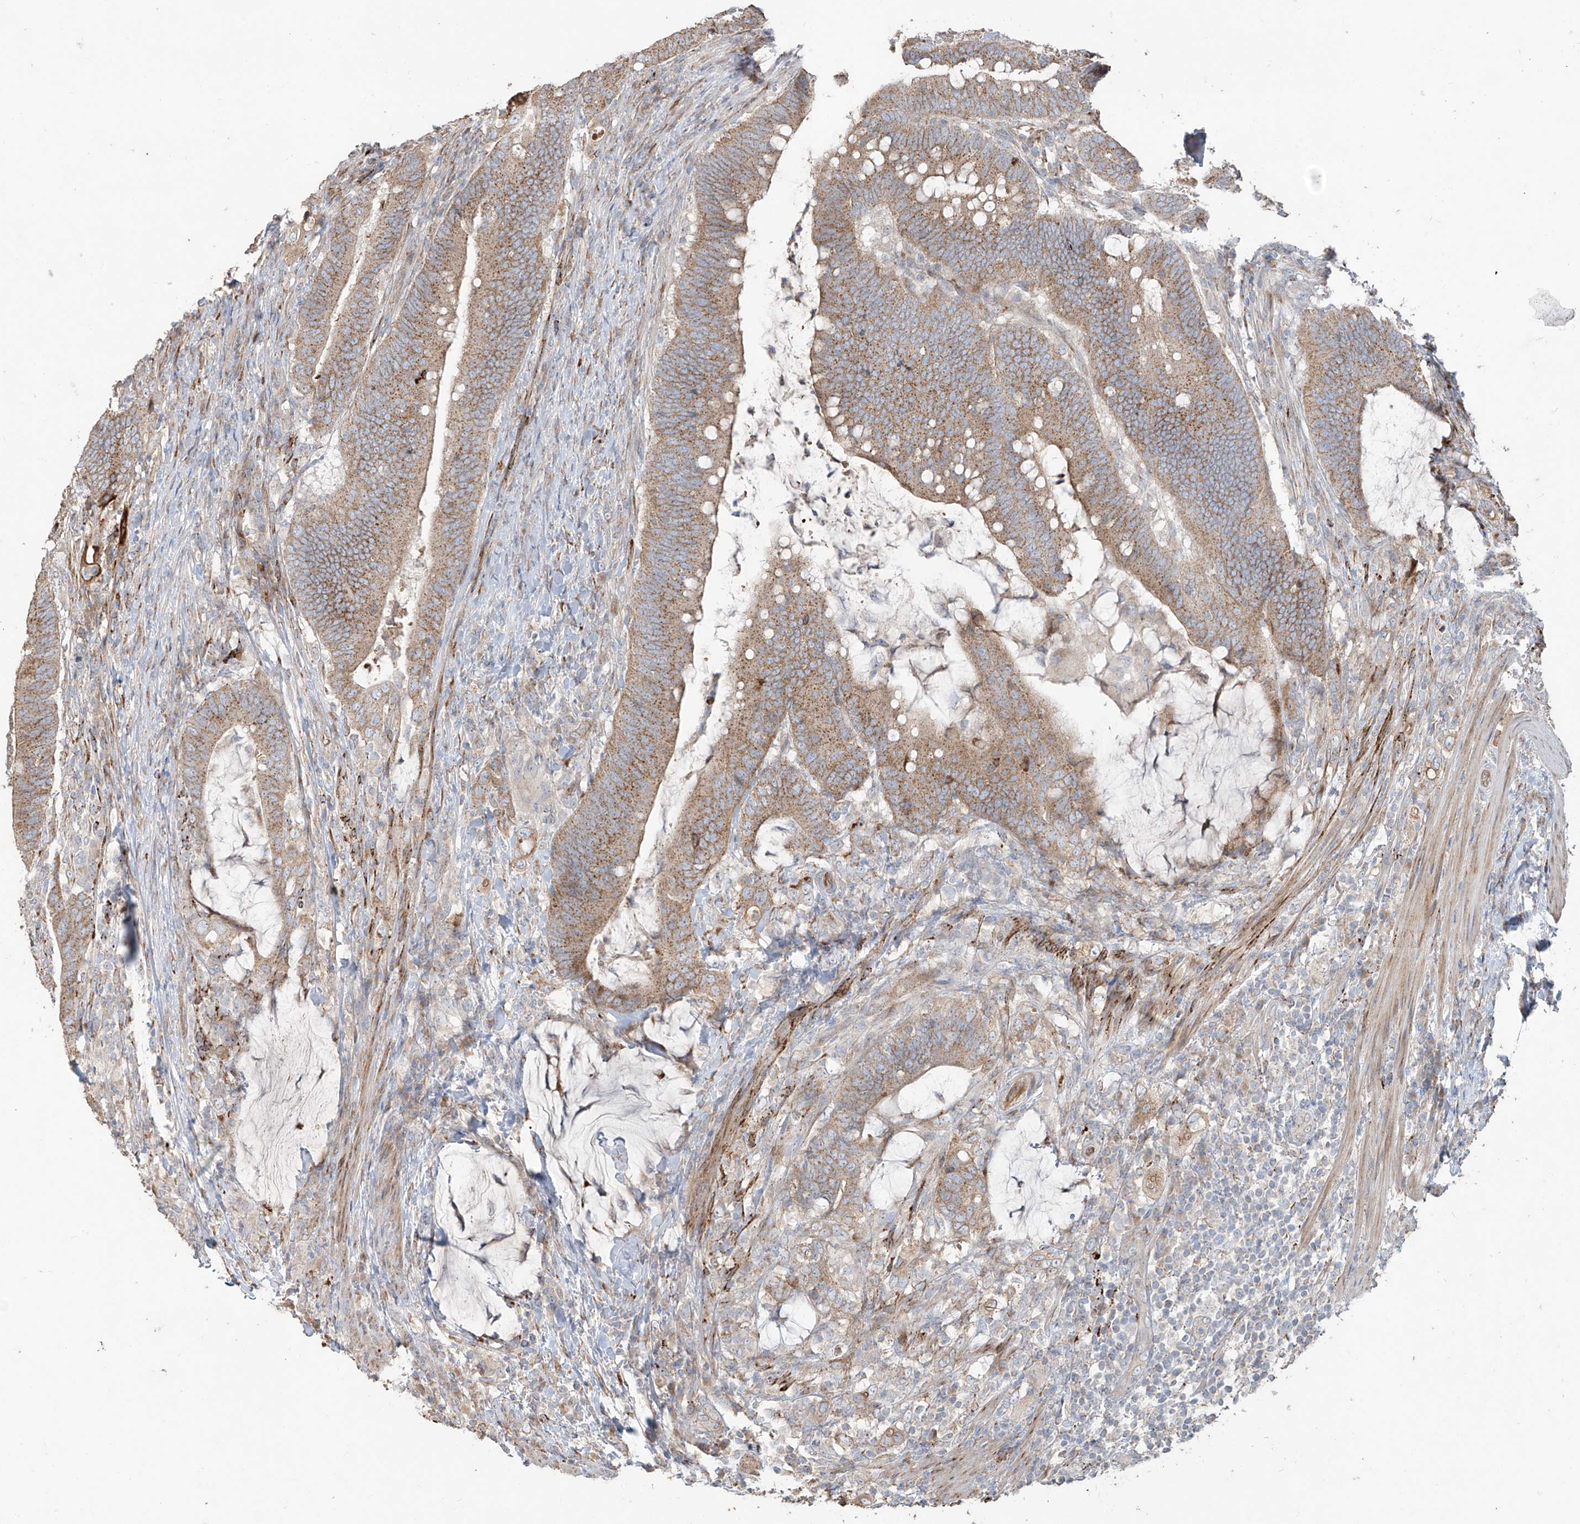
{"staining": {"intensity": "moderate", "quantity": ">75%", "location": "cytoplasmic/membranous"}, "tissue": "colorectal cancer", "cell_type": "Tumor cells", "image_type": "cancer", "snomed": [{"axis": "morphology", "description": "Adenocarcinoma, NOS"}, {"axis": "topography", "description": "Colon"}], "caption": "About >75% of tumor cells in human colorectal adenocarcinoma reveal moderate cytoplasmic/membranous protein positivity as visualized by brown immunohistochemical staining.", "gene": "ABTB1", "patient": {"sex": "female", "age": 66}}